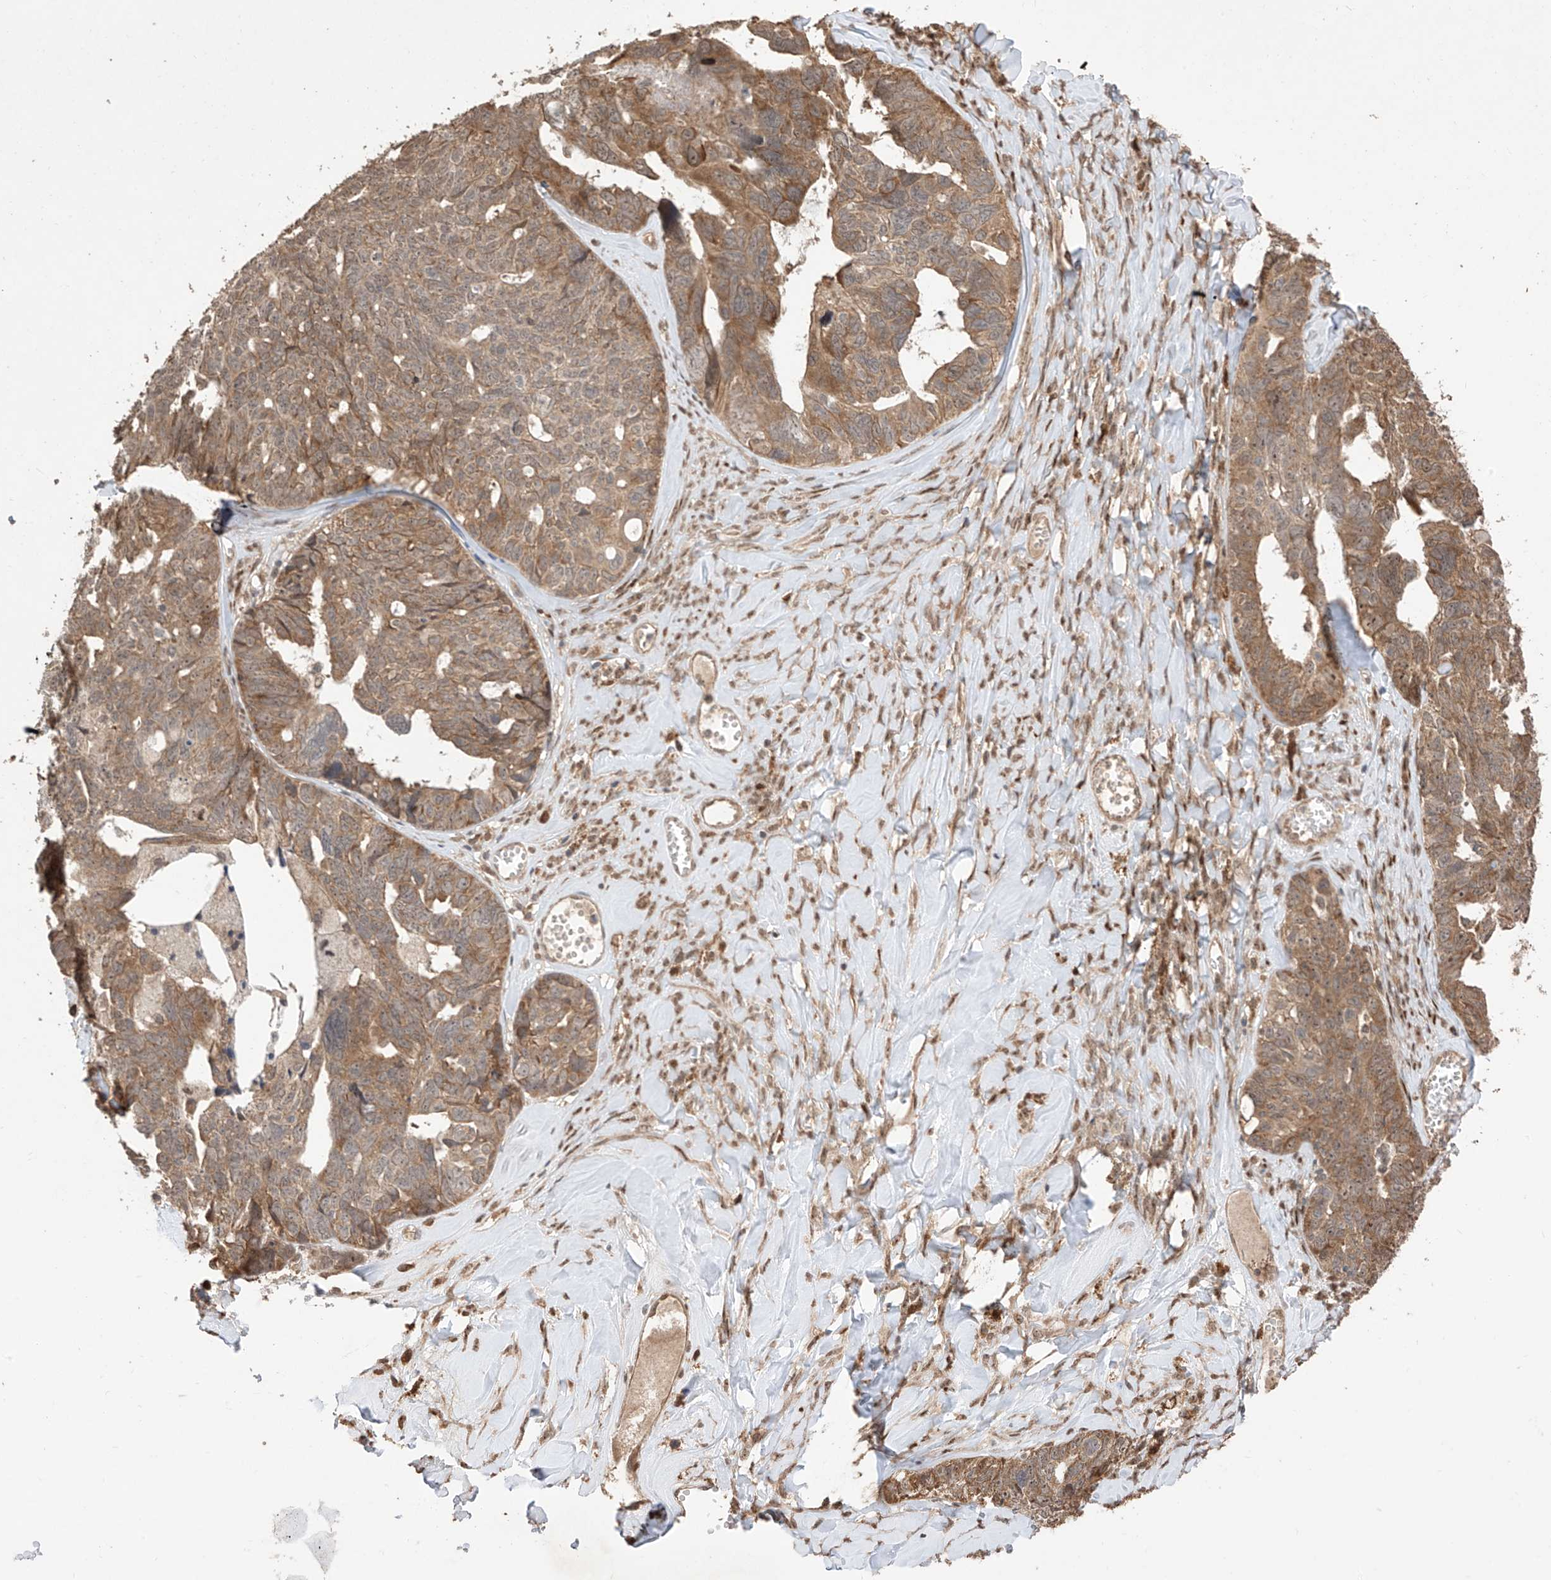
{"staining": {"intensity": "moderate", "quantity": ">75%", "location": "cytoplasmic/membranous"}, "tissue": "ovarian cancer", "cell_type": "Tumor cells", "image_type": "cancer", "snomed": [{"axis": "morphology", "description": "Cystadenocarcinoma, serous, NOS"}, {"axis": "topography", "description": "Ovary"}], "caption": "Moderate cytoplasmic/membranous staining is identified in about >75% of tumor cells in serous cystadenocarcinoma (ovarian). (DAB IHC with brightfield microscopy, high magnification).", "gene": "LATS1", "patient": {"sex": "female", "age": 79}}